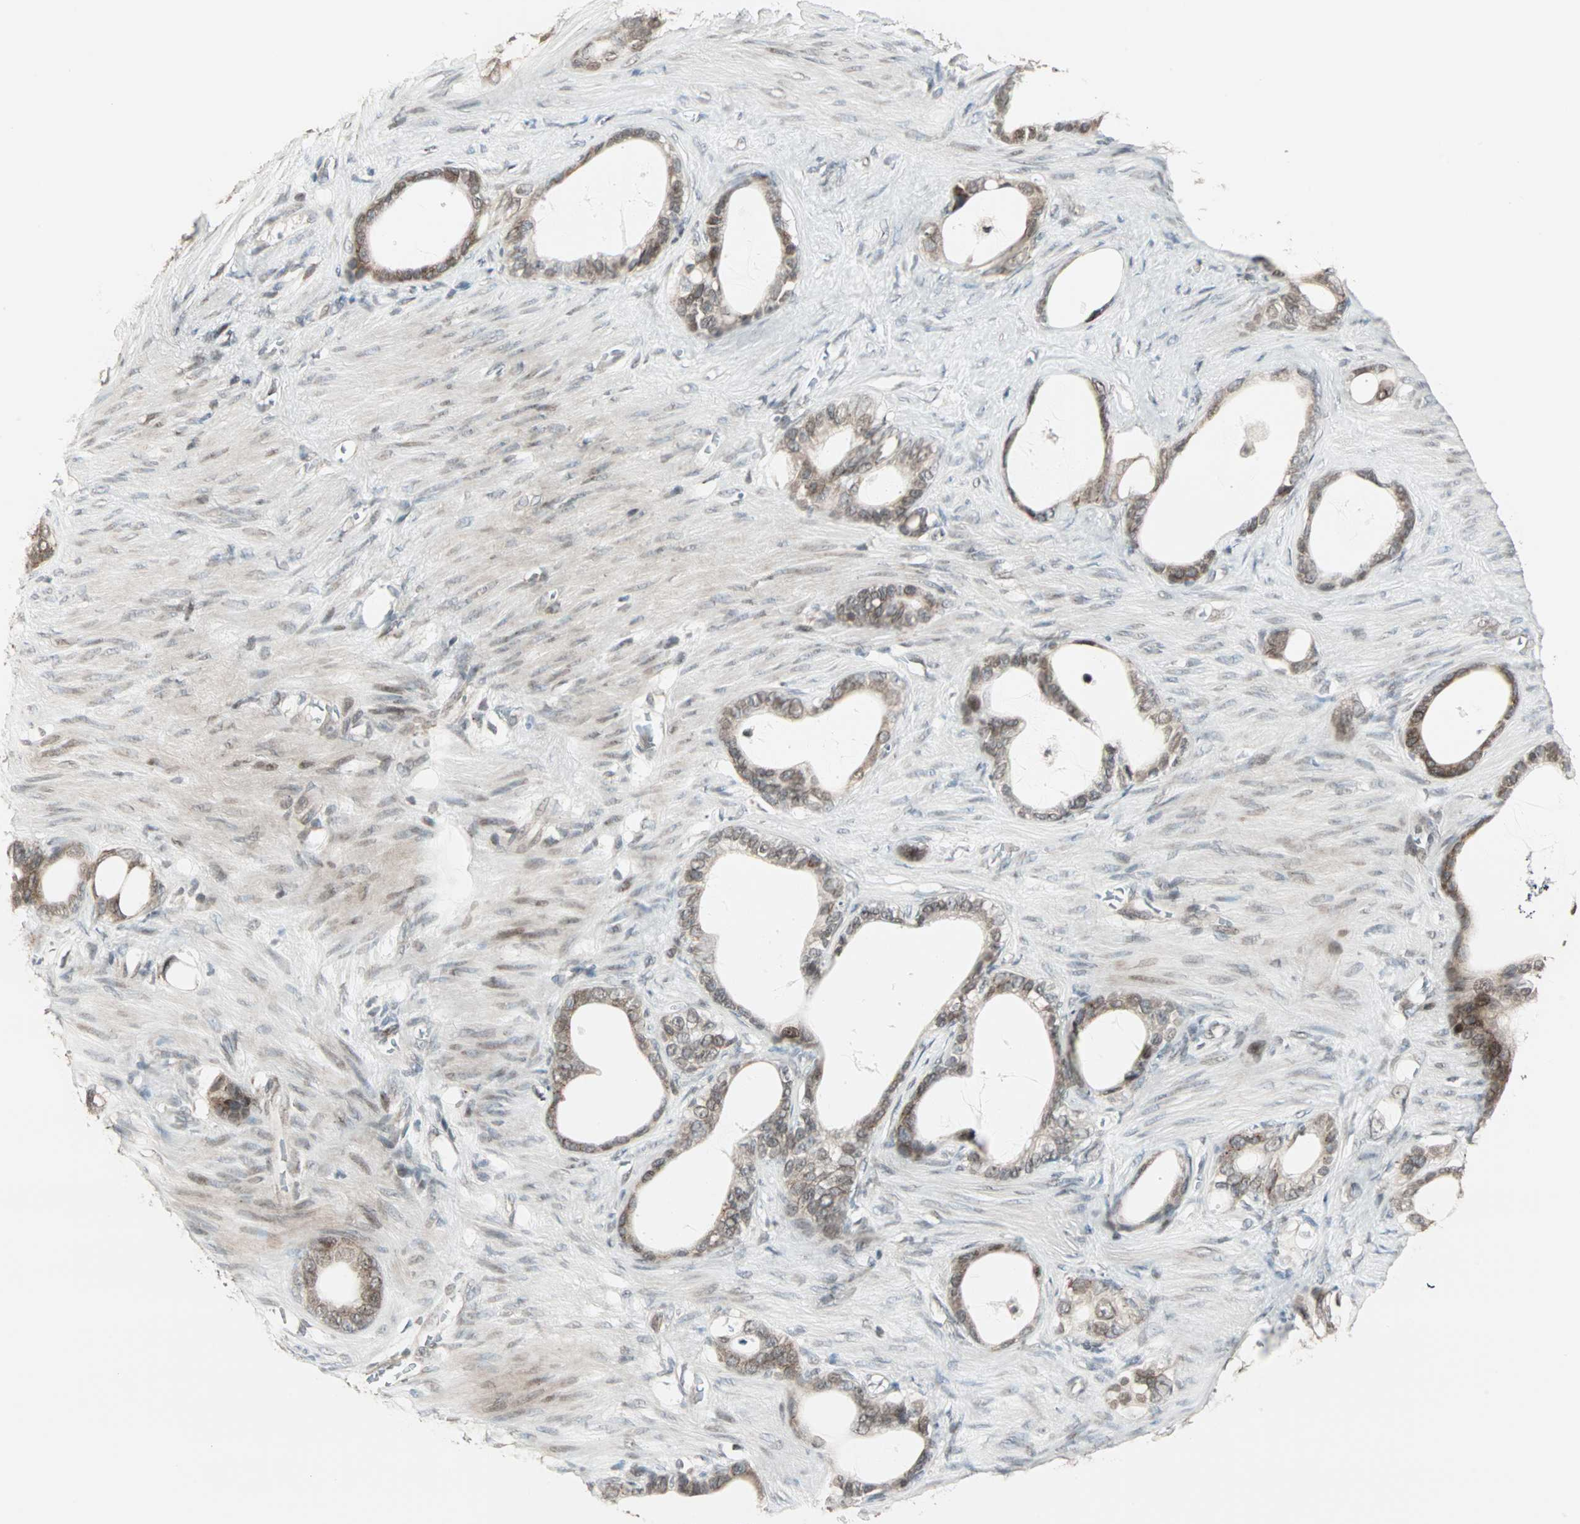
{"staining": {"intensity": "moderate", "quantity": ">75%", "location": "cytoplasmic/membranous"}, "tissue": "stomach cancer", "cell_type": "Tumor cells", "image_type": "cancer", "snomed": [{"axis": "morphology", "description": "Adenocarcinoma, NOS"}, {"axis": "topography", "description": "Stomach"}], "caption": "Brown immunohistochemical staining in stomach cancer exhibits moderate cytoplasmic/membranous positivity in approximately >75% of tumor cells.", "gene": "CBLC", "patient": {"sex": "female", "age": 75}}